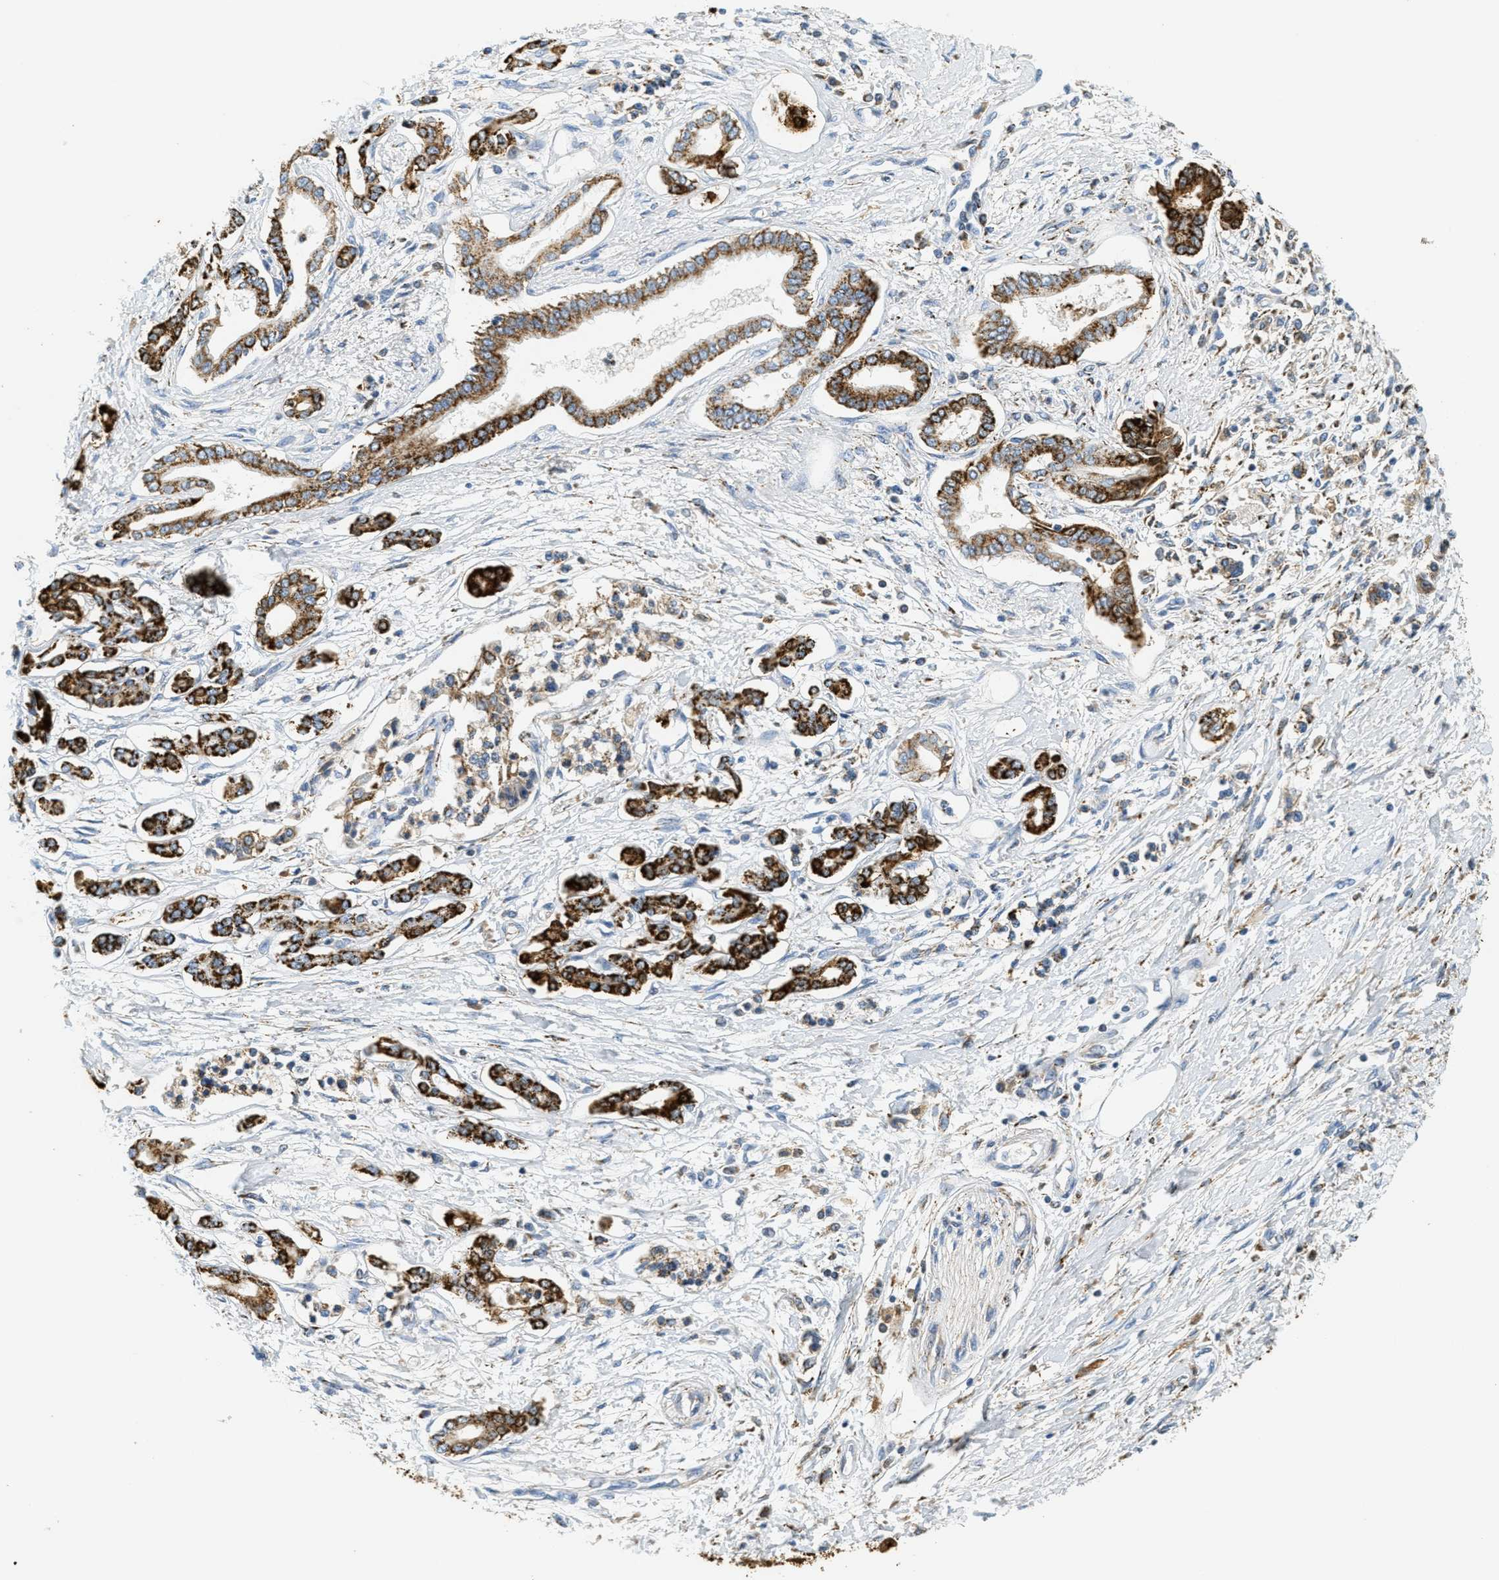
{"staining": {"intensity": "strong", "quantity": "25%-75%", "location": "cytoplasmic/membranous"}, "tissue": "pancreatic cancer", "cell_type": "Tumor cells", "image_type": "cancer", "snomed": [{"axis": "morphology", "description": "Adenocarcinoma, NOS"}, {"axis": "topography", "description": "Pancreas"}], "caption": "Immunohistochemistry staining of pancreatic cancer (adenocarcinoma), which displays high levels of strong cytoplasmic/membranous staining in about 25%-75% of tumor cells indicating strong cytoplasmic/membranous protein staining. The staining was performed using DAB (3,3'-diaminobenzidine) (brown) for protein detection and nuclei were counterstained in hematoxylin (blue).", "gene": "HLCS", "patient": {"sex": "male", "age": 56}}